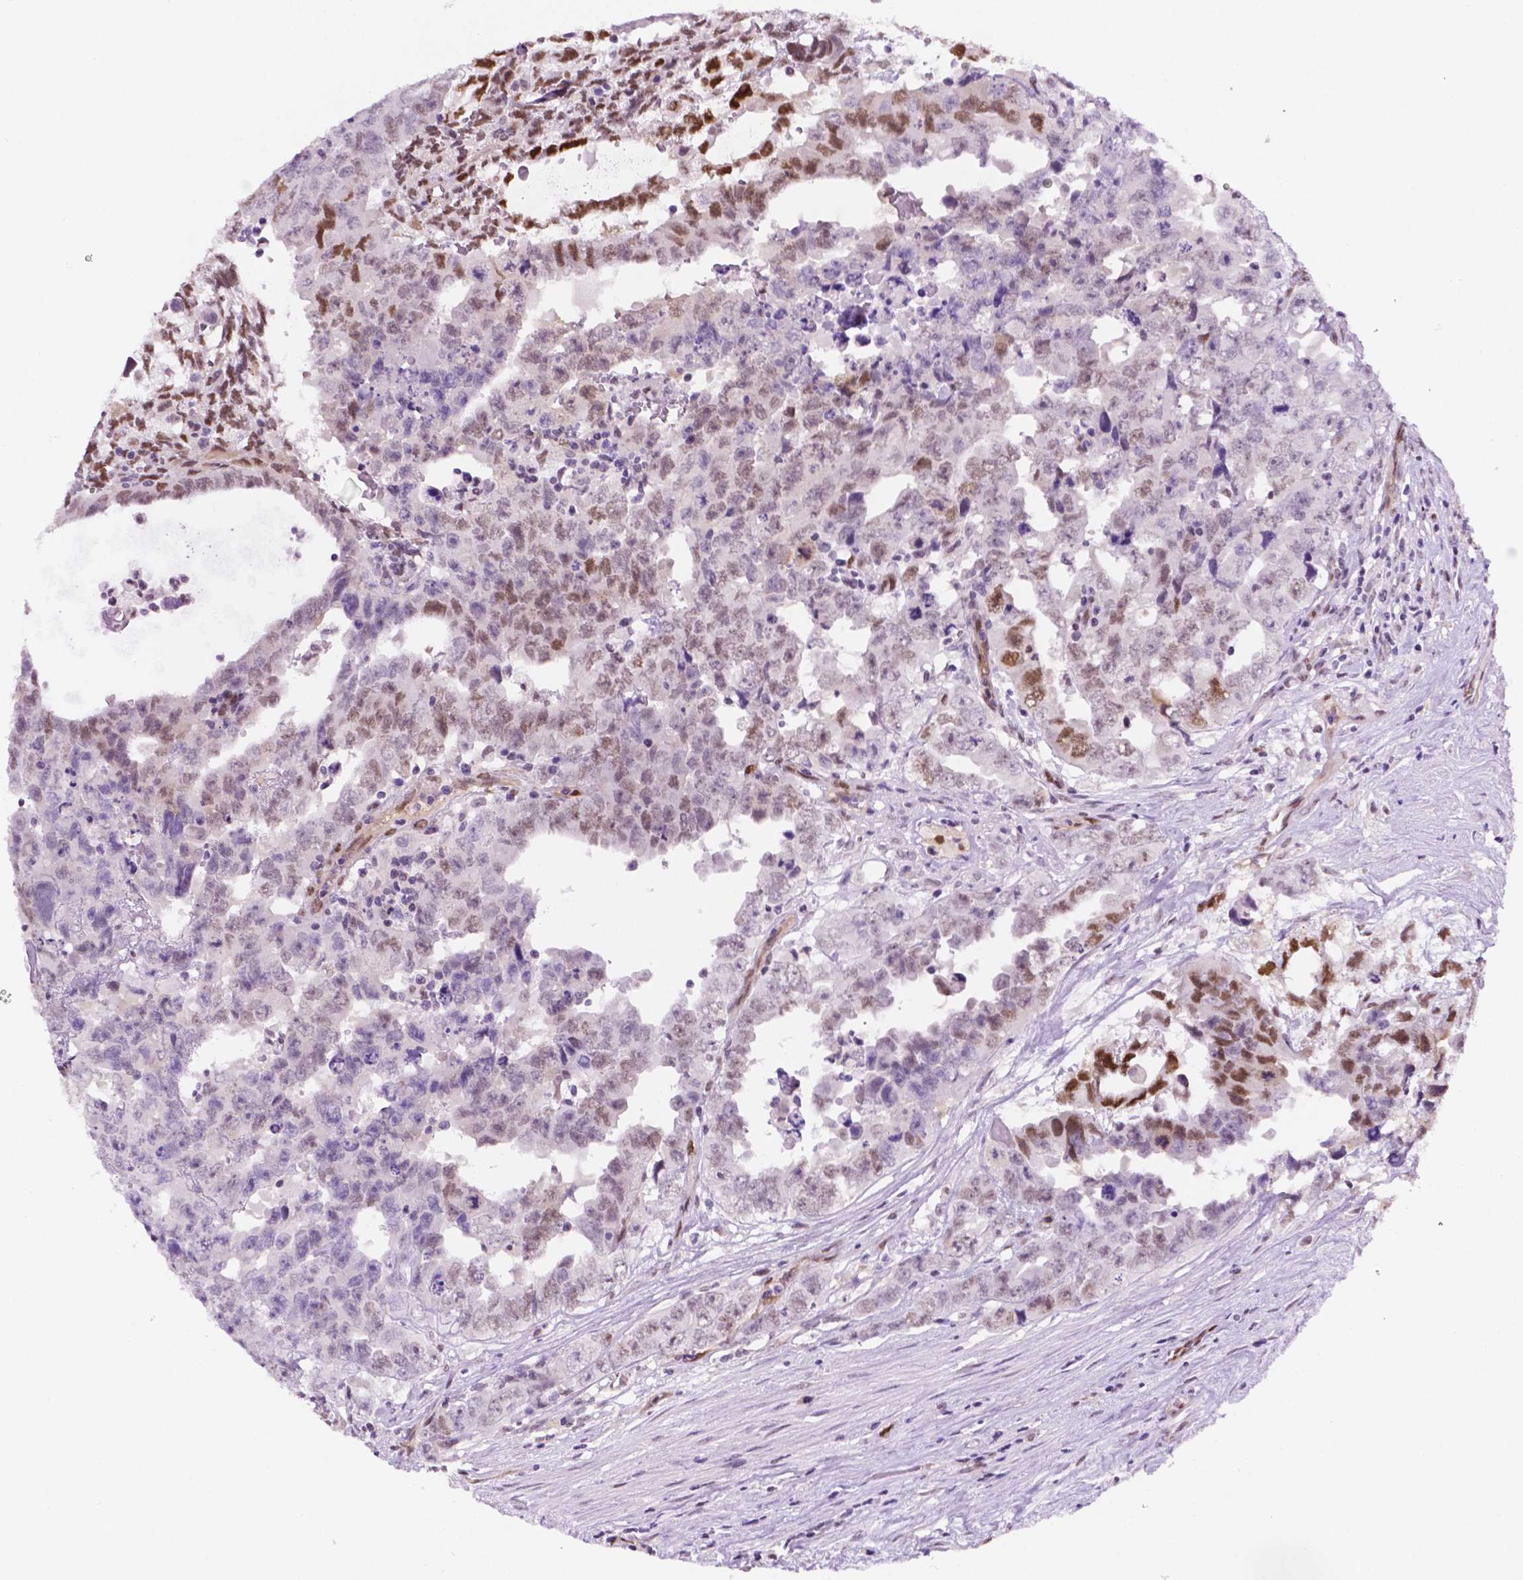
{"staining": {"intensity": "moderate", "quantity": "<25%", "location": "nuclear"}, "tissue": "testis cancer", "cell_type": "Tumor cells", "image_type": "cancer", "snomed": [{"axis": "morphology", "description": "Carcinoma, Embryonal, NOS"}, {"axis": "topography", "description": "Testis"}], "caption": "This image demonstrates immunohistochemistry staining of human testis embryonal carcinoma, with low moderate nuclear positivity in approximately <25% of tumor cells.", "gene": "ERF", "patient": {"sex": "male", "age": 24}}